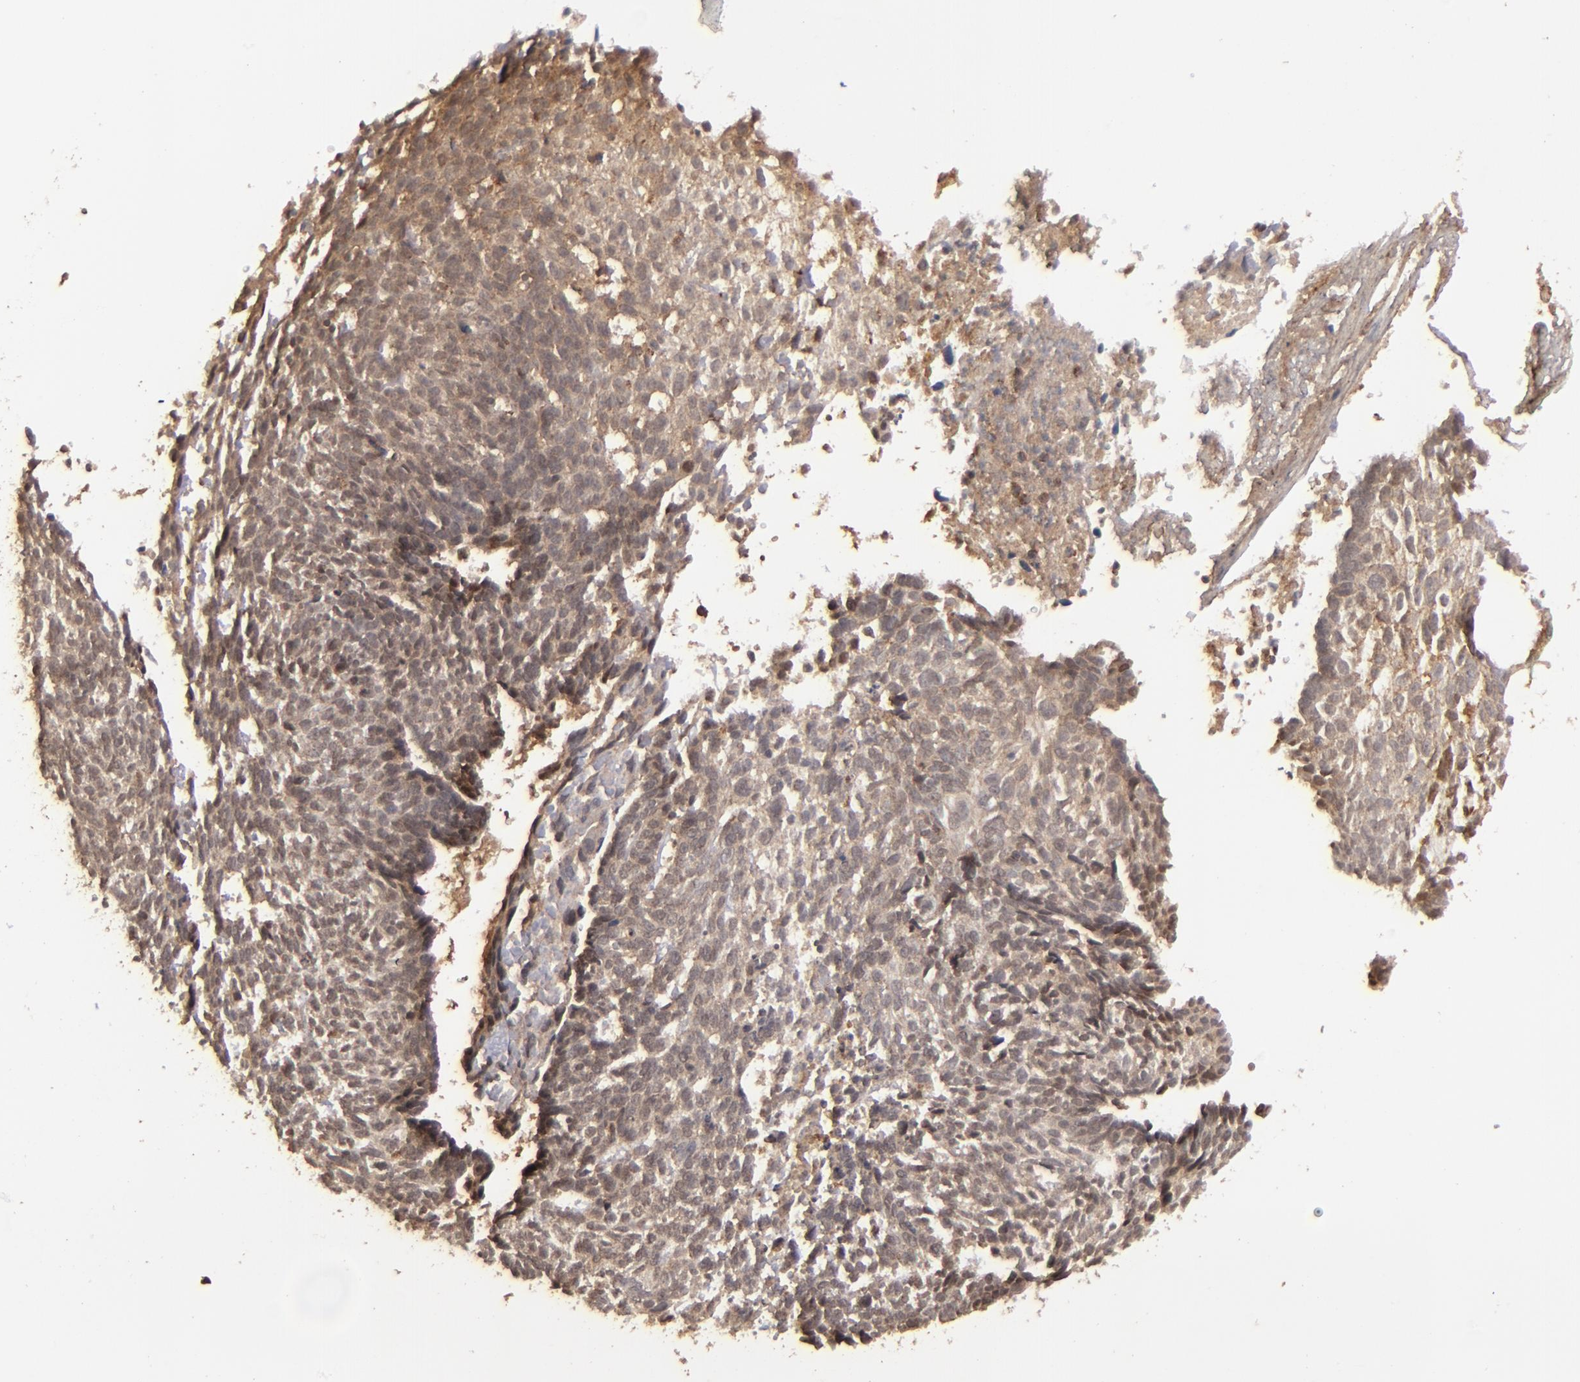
{"staining": {"intensity": "weak", "quantity": ">75%", "location": "cytoplasmic/membranous"}, "tissue": "skin cancer", "cell_type": "Tumor cells", "image_type": "cancer", "snomed": [{"axis": "morphology", "description": "Basal cell carcinoma"}, {"axis": "topography", "description": "Skin"}], "caption": "DAB immunohistochemical staining of skin cancer (basal cell carcinoma) displays weak cytoplasmic/membranous protein staining in approximately >75% of tumor cells.", "gene": "TENM1", "patient": {"sex": "male", "age": 72}}